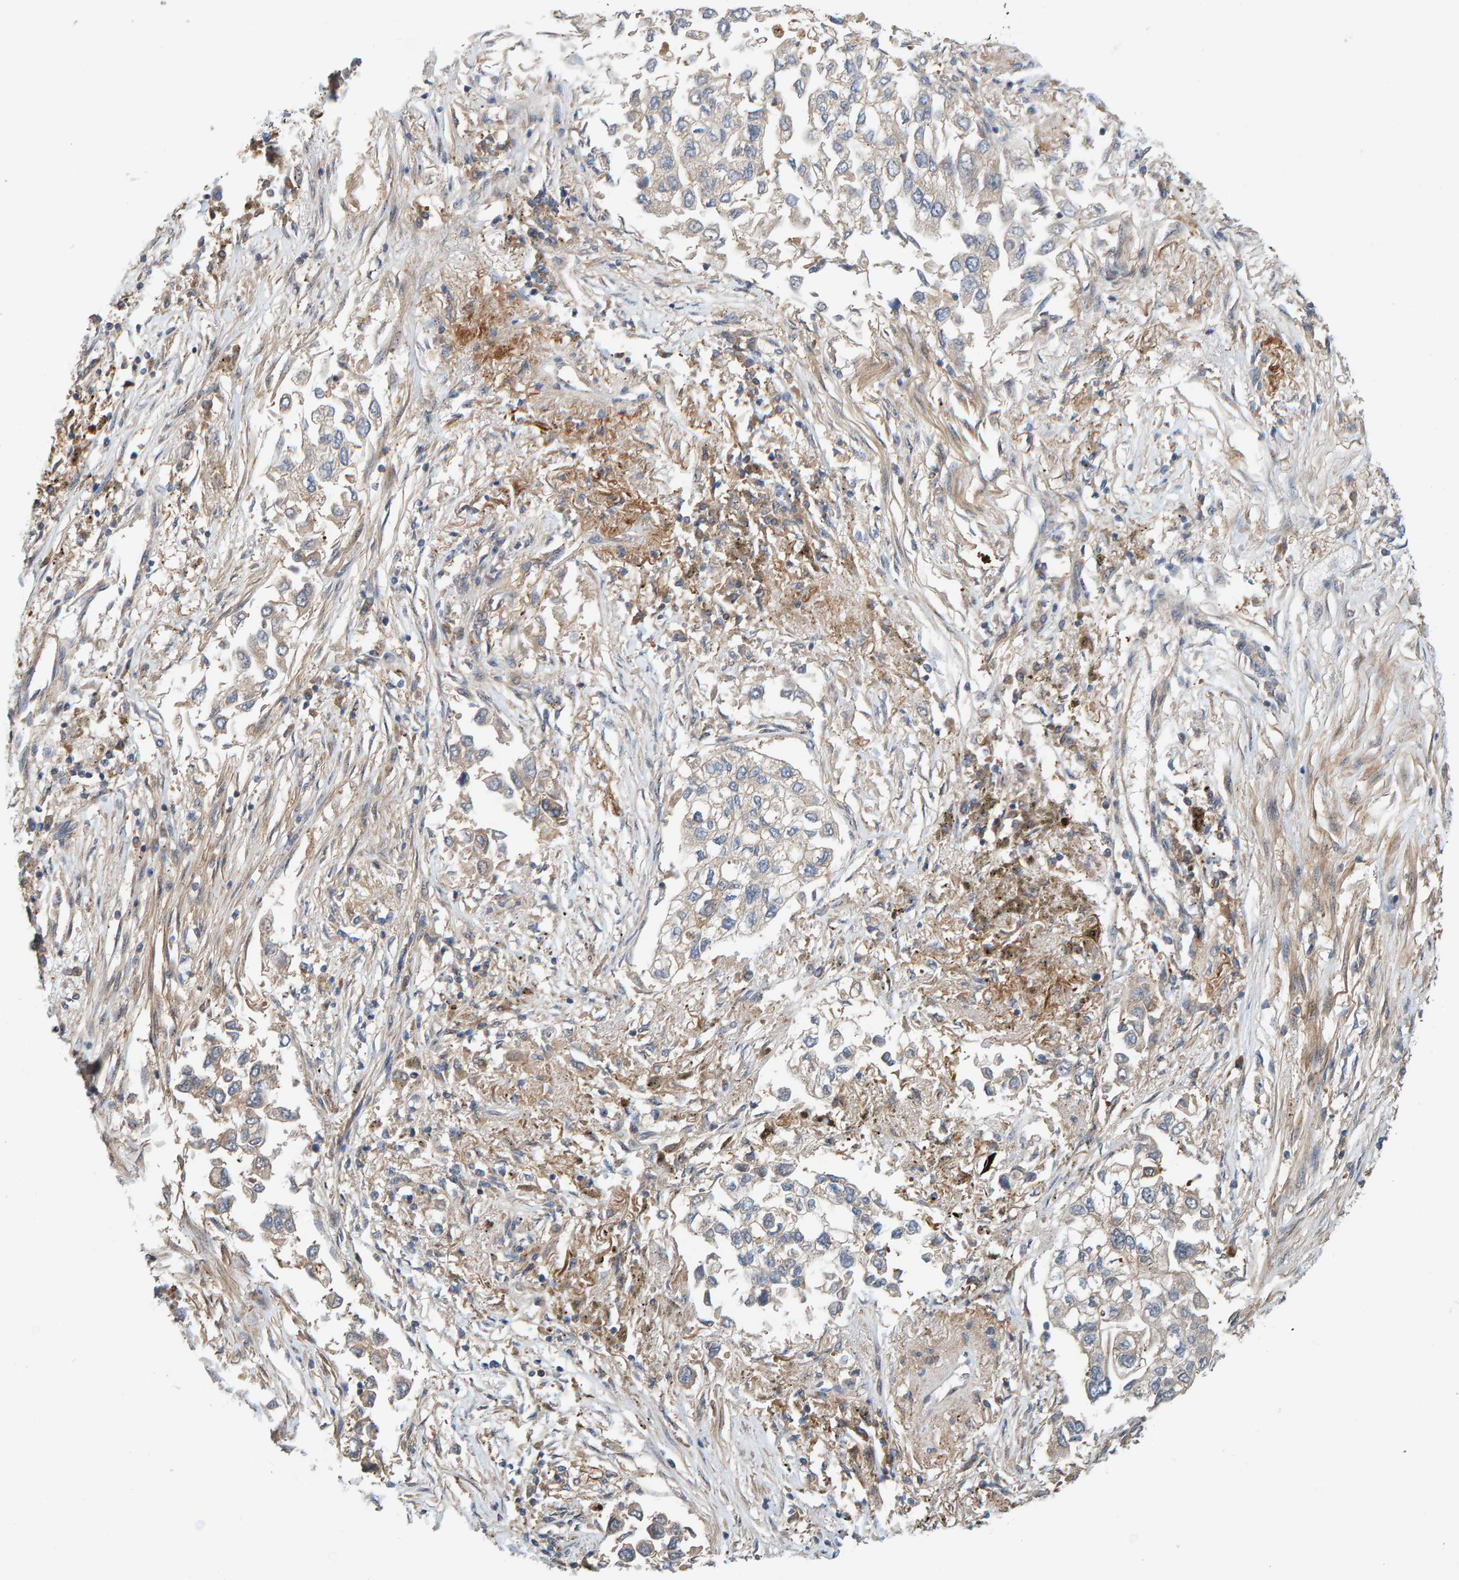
{"staining": {"intensity": "weak", "quantity": "<25%", "location": "cytoplasmic/membranous"}, "tissue": "lung cancer", "cell_type": "Tumor cells", "image_type": "cancer", "snomed": [{"axis": "morphology", "description": "Inflammation, NOS"}, {"axis": "morphology", "description": "Adenocarcinoma, NOS"}, {"axis": "topography", "description": "Lung"}], "caption": "This is a micrograph of IHC staining of adenocarcinoma (lung), which shows no positivity in tumor cells. Nuclei are stained in blue.", "gene": "KIAA0753", "patient": {"sex": "male", "age": 63}}